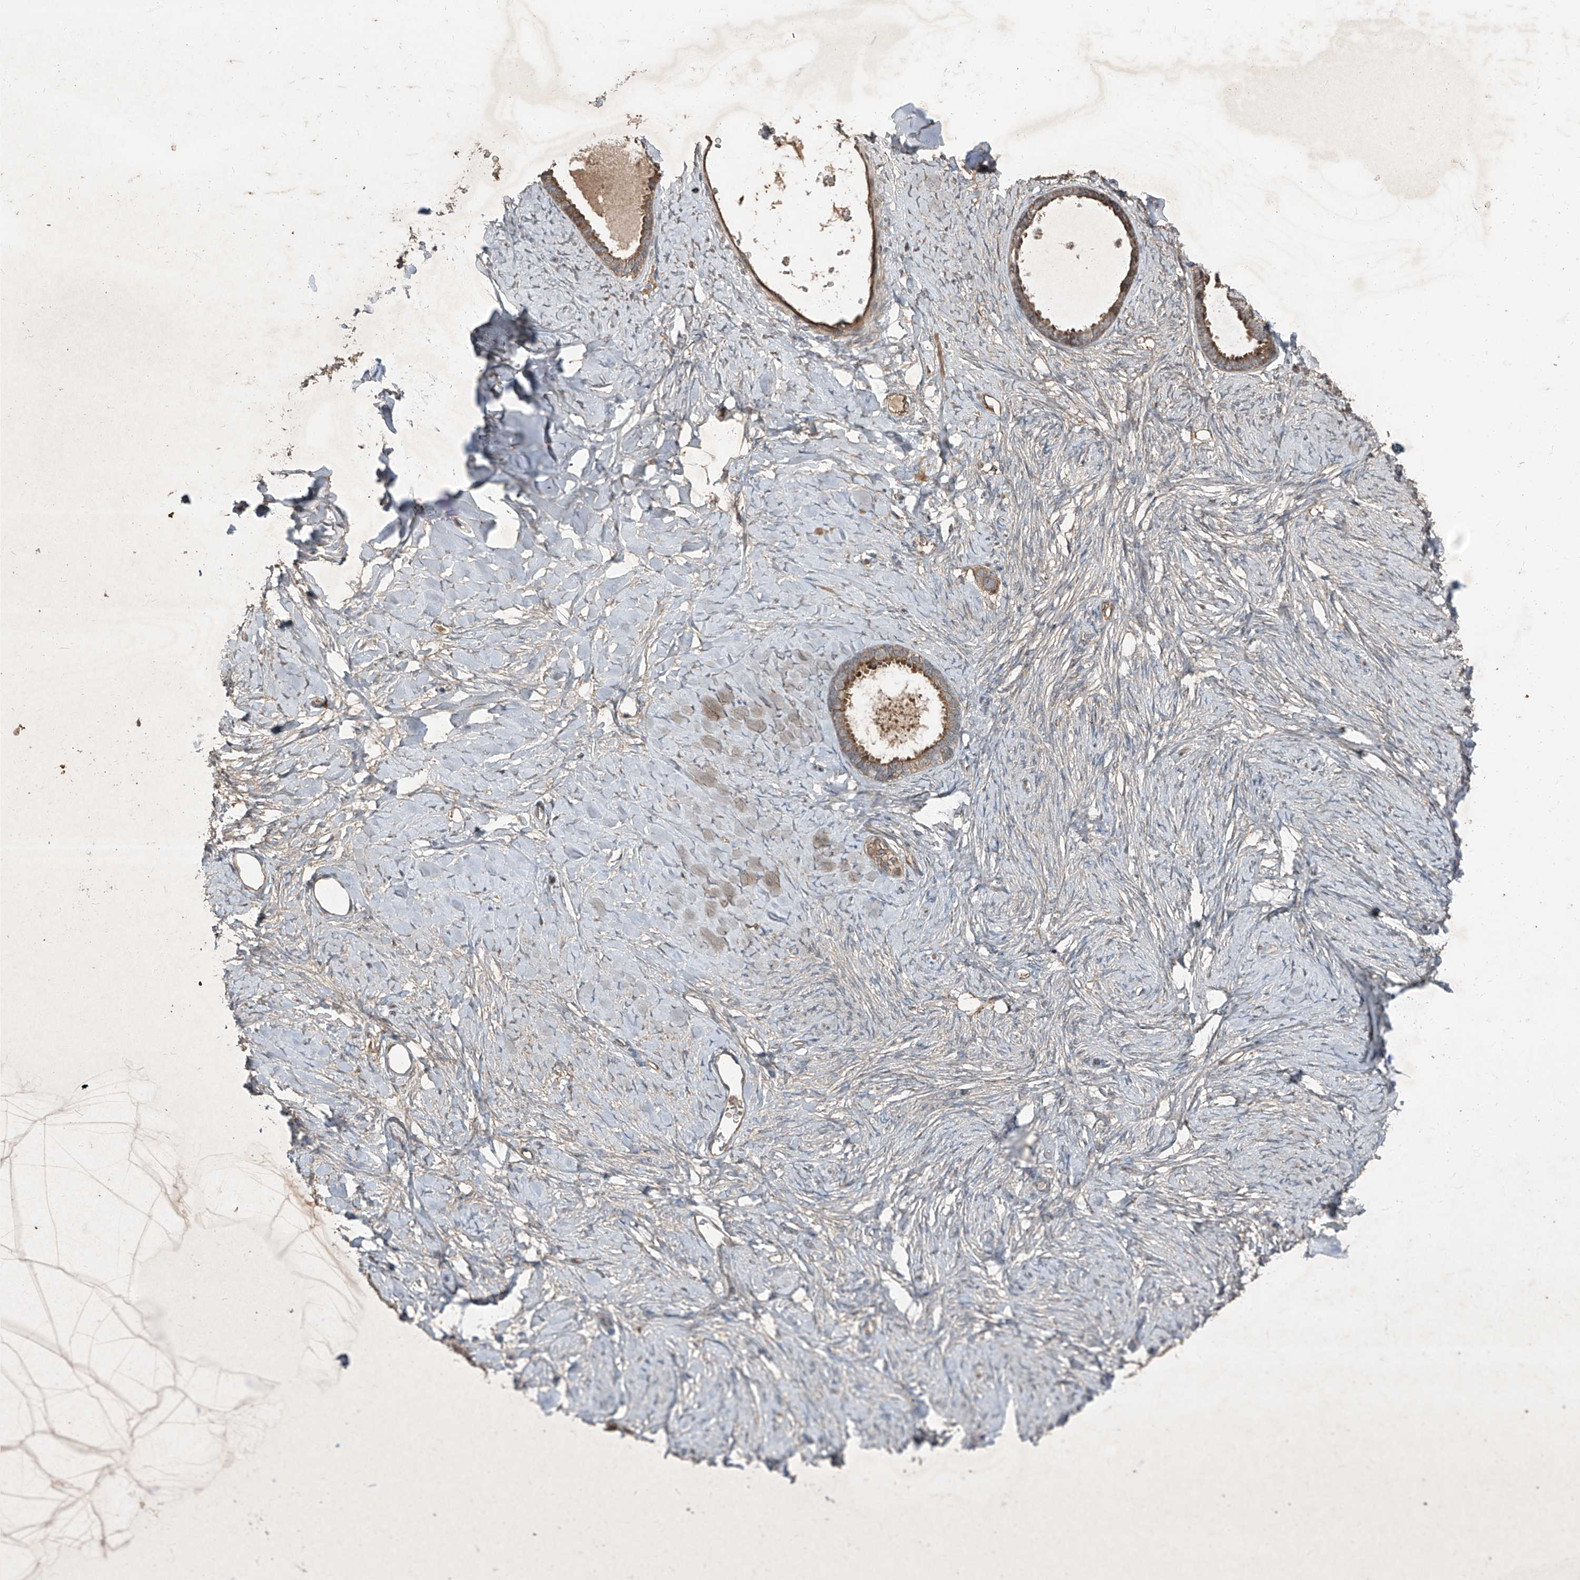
{"staining": {"intensity": "moderate", "quantity": ">75%", "location": "cytoplasmic/membranous"}, "tissue": "ovarian cancer", "cell_type": "Tumor cells", "image_type": "cancer", "snomed": [{"axis": "morphology", "description": "Cystadenocarcinoma, serous, NOS"}, {"axis": "topography", "description": "Ovary"}], "caption": "Moderate cytoplasmic/membranous positivity is present in about >75% of tumor cells in ovarian cancer (serous cystadenocarcinoma).", "gene": "CCN1", "patient": {"sex": "female", "age": 79}}